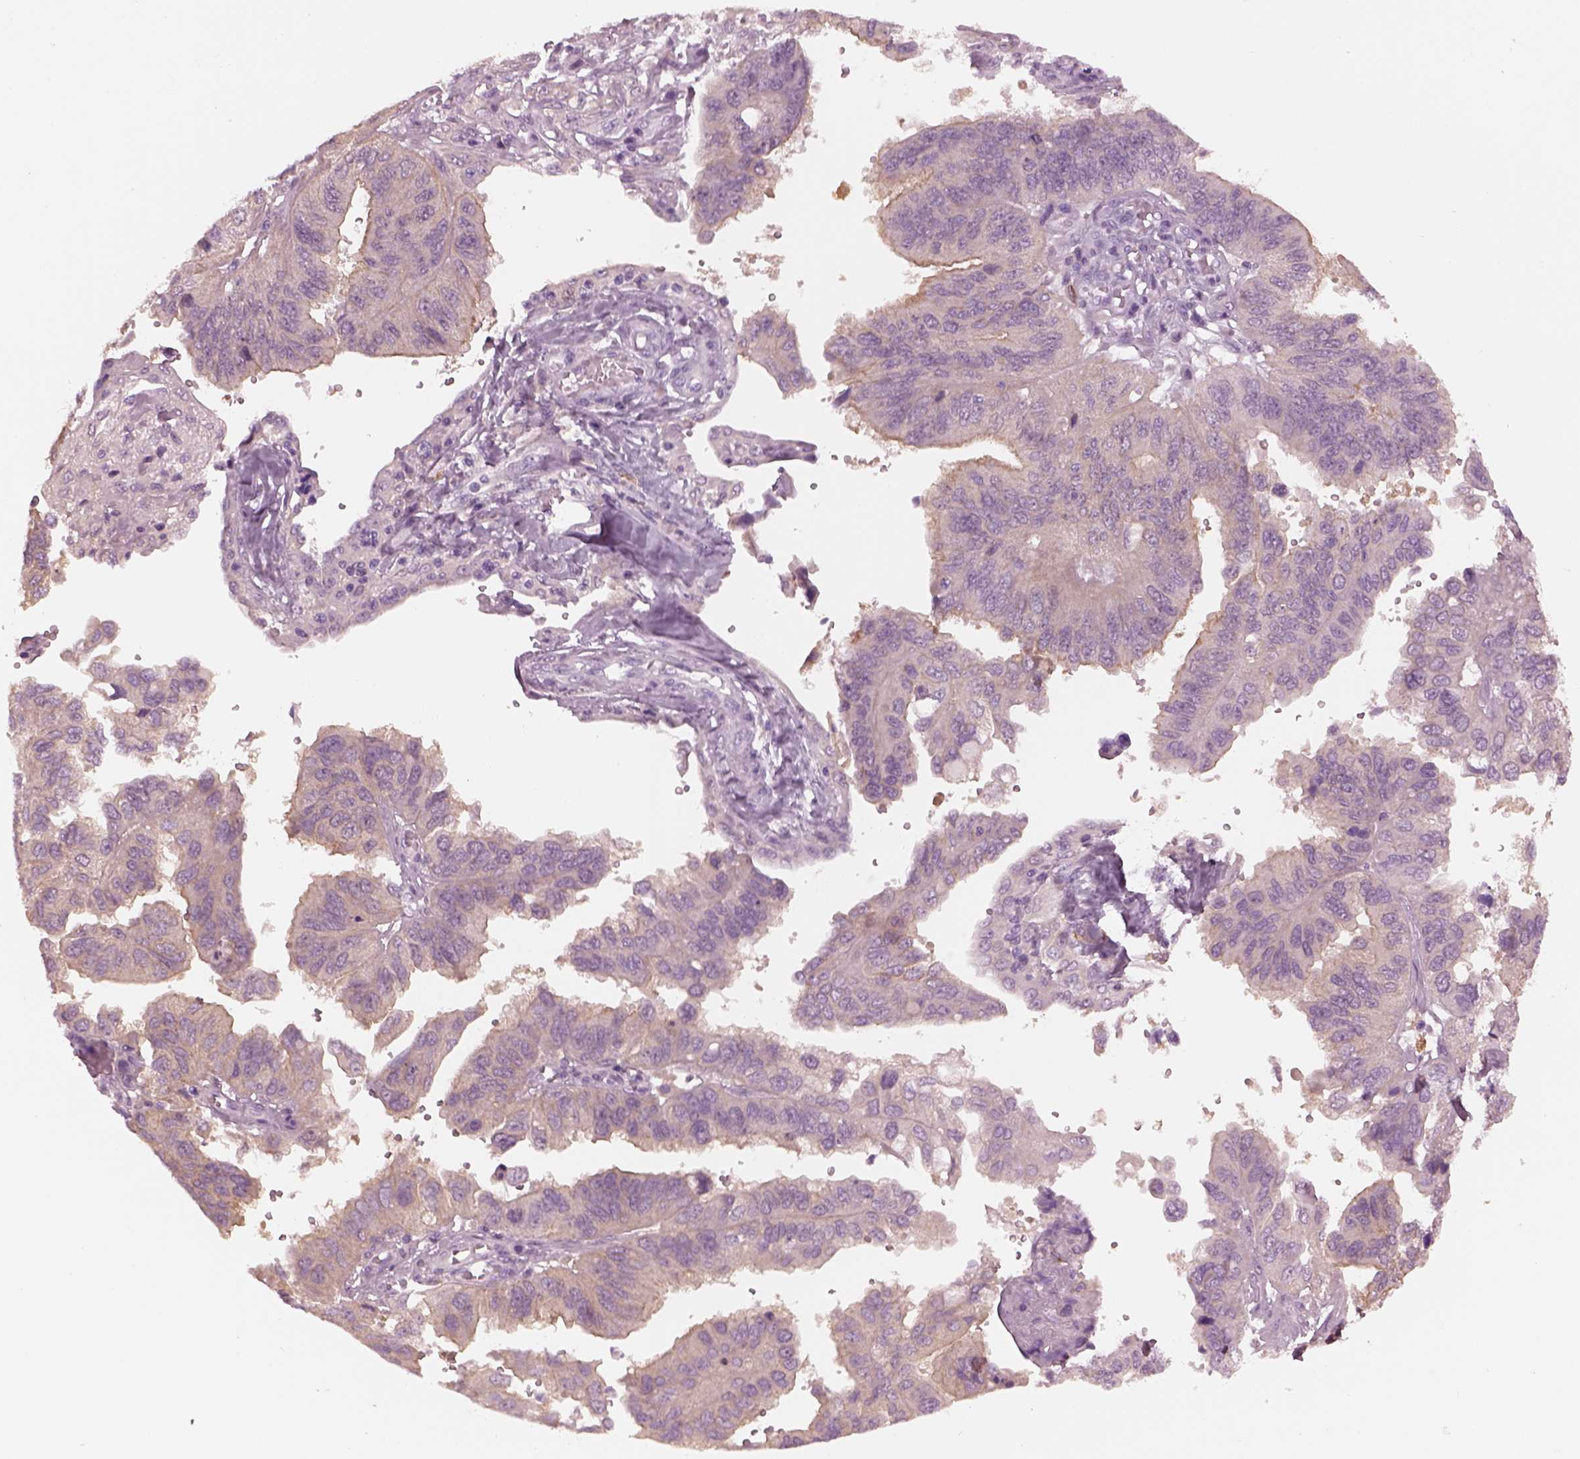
{"staining": {"intensity": "negative", "quantity": "none", "location": "none"}, "tissue": "ovarian cancer", "cell_type": "Tumor cells", "image_type": "cancer", "snomed": [{"axis": "morphology", "description": "Cystadenocarcinoma, serous, NOS"}, {"axis": "topography", "description": "Ovary"}], "caption": "Tumor cells show no significant protein staining in serous cystadenocarcinoma (ovarian).", "gene": "SHTN1", "patient": {"sex": "female", "age": 79}}